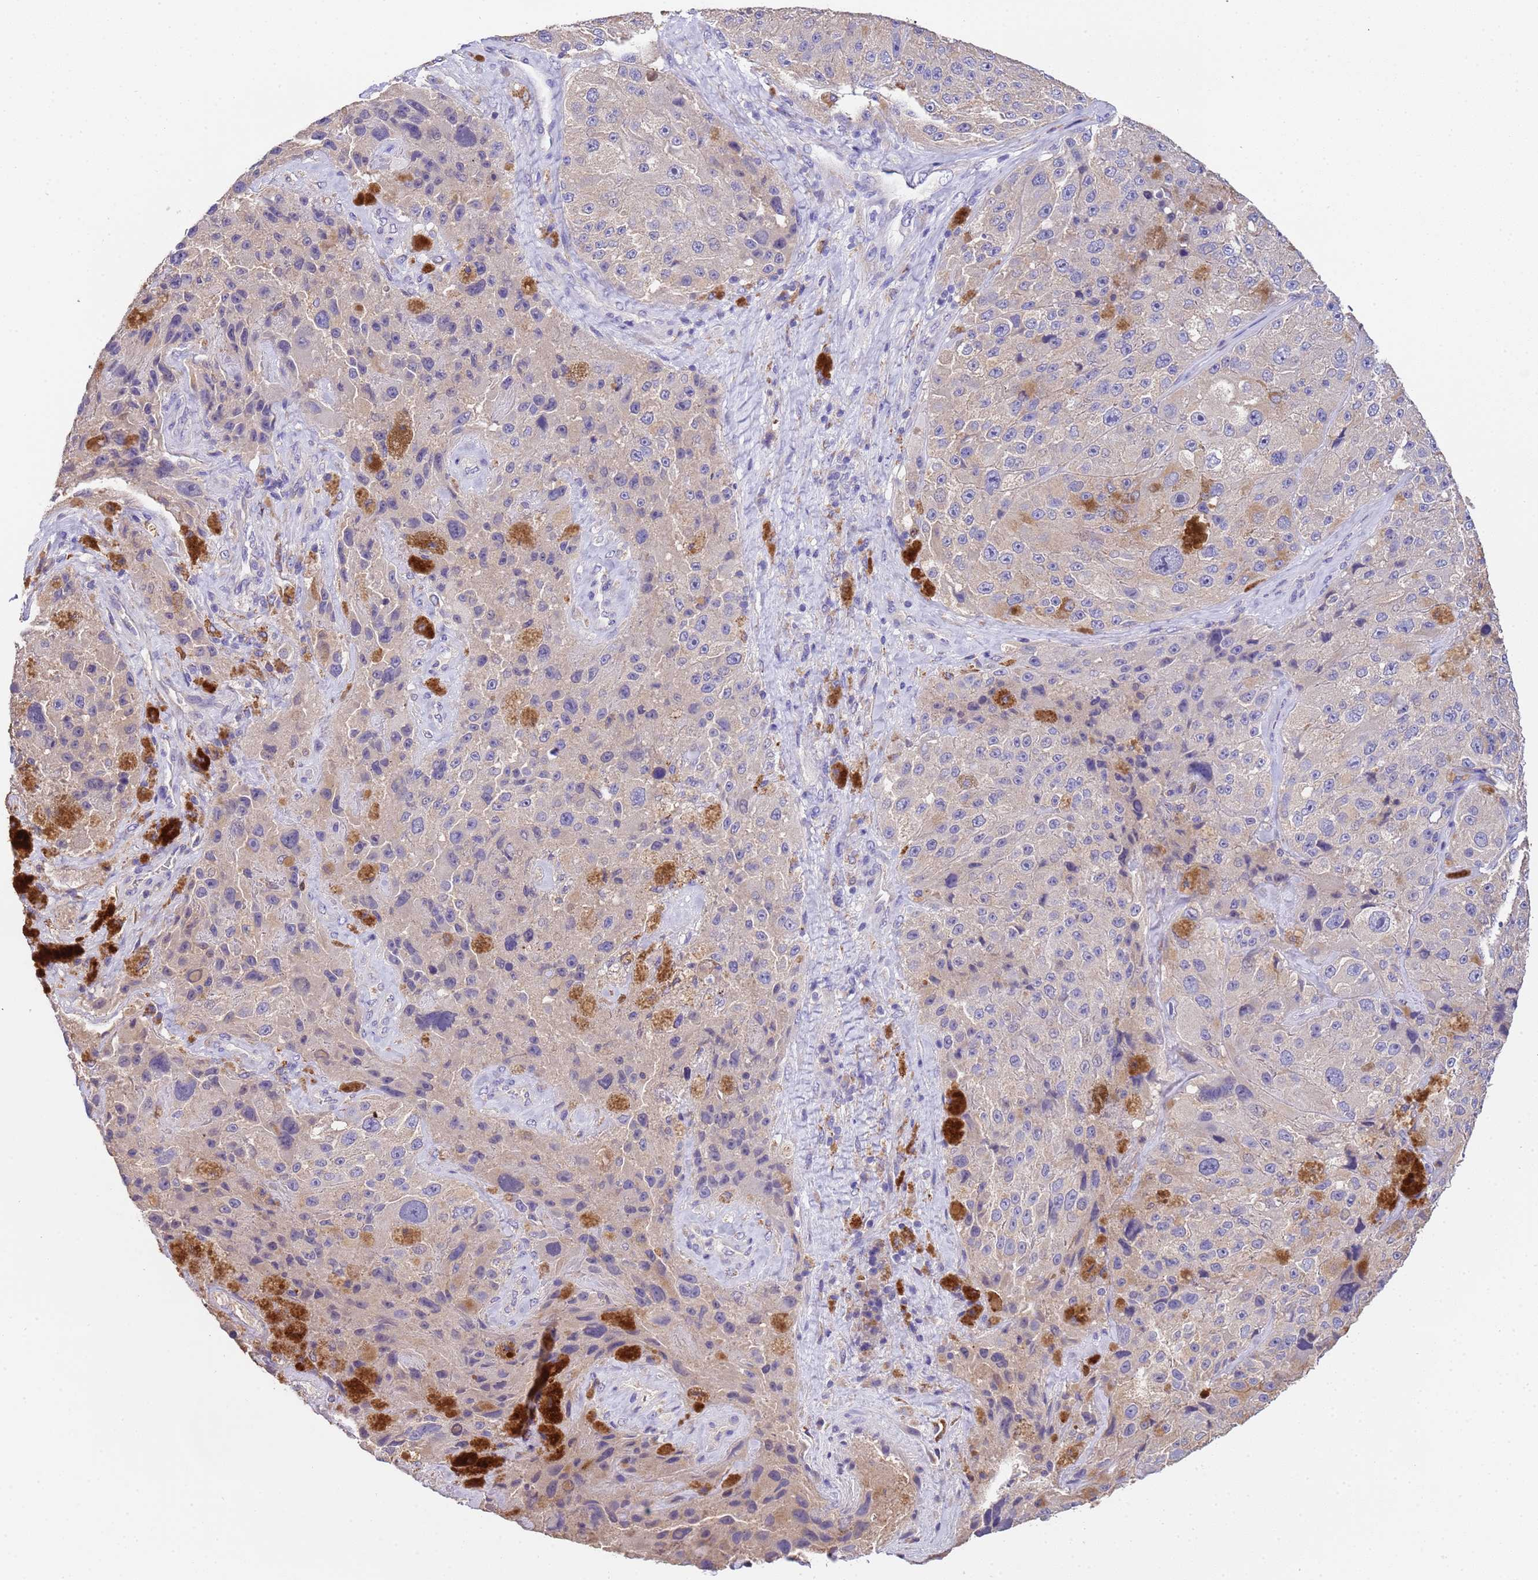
{"staining": {"intensity": "negative", "quantity": "none", "location": "none"}, "tissue": "melanoma", "cell_type": "Tumor cells", "image_type": "cancer", "snomed": [{"axis": "morphology", "description": "Malignant melanoma, Metastatic site"}, {"axis": "topography", "description": "Lymph node"}], "caption": "The histopathology image exhibits no significant staining in tumor cells of malignant melanoma (metastatic site).", "gene": "SLC24A3", "patient": {"sex": "male", "age": 62}}